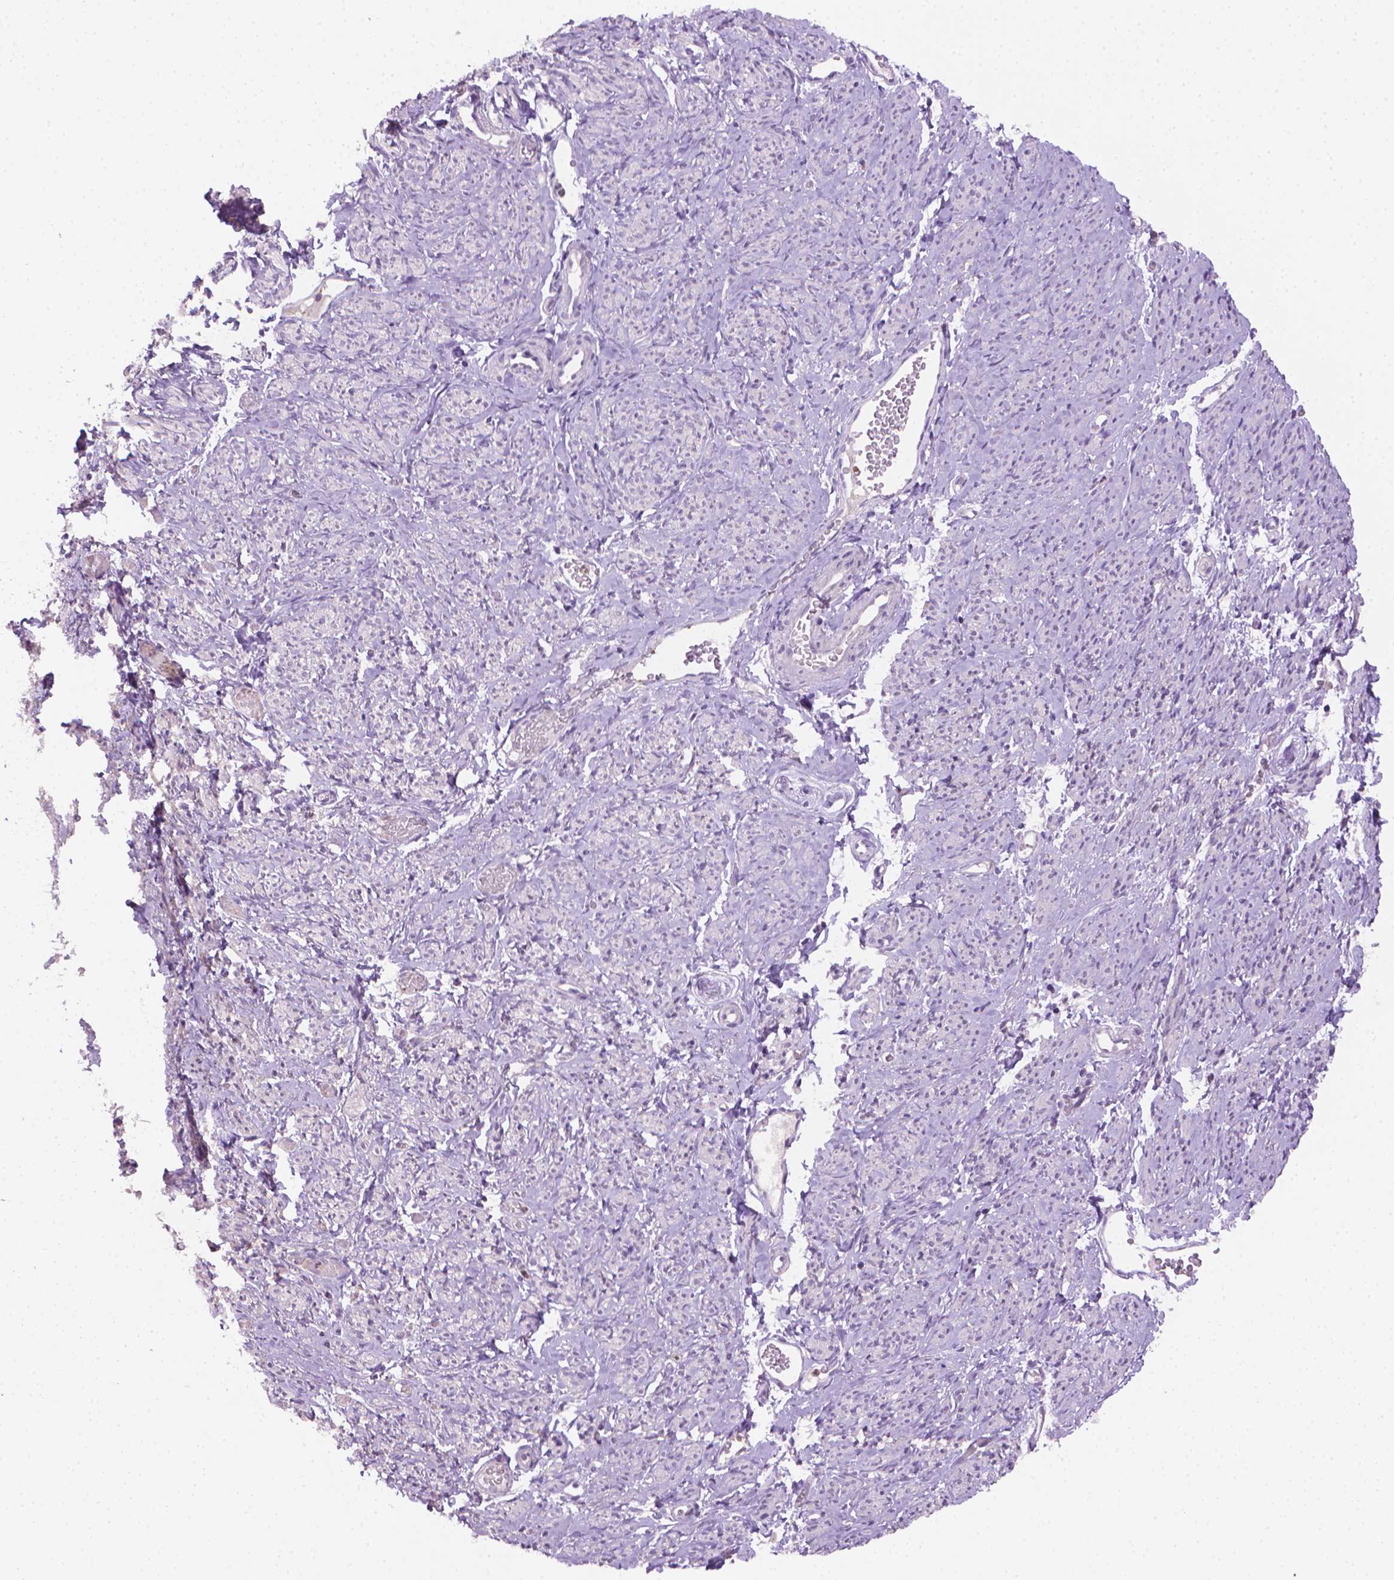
{"staining": {"intensity": "negative", "quantity": "none", "location": "none"}, "tissue": "smooth muscle", "cell_type": "Smooth muscle cells", "image_type": "normal", "snomed": [{"axis": "morphology", "description": "Normal tissue, NOS"}, {"axis": "topography", "description": "Smooth muscle"}], "caption": "Unremarkable smooth muscle was stained to show a protein in brown. There is no significant staining in smooth muscle cells. The staining was performed using DAB to visualize the protein expression in brown, while the nuclei were stained in blue with hematoxylin (Magnification: 20x).", "gene": "CDKN2D", "patient": {"sex": "female", "age": 65}}